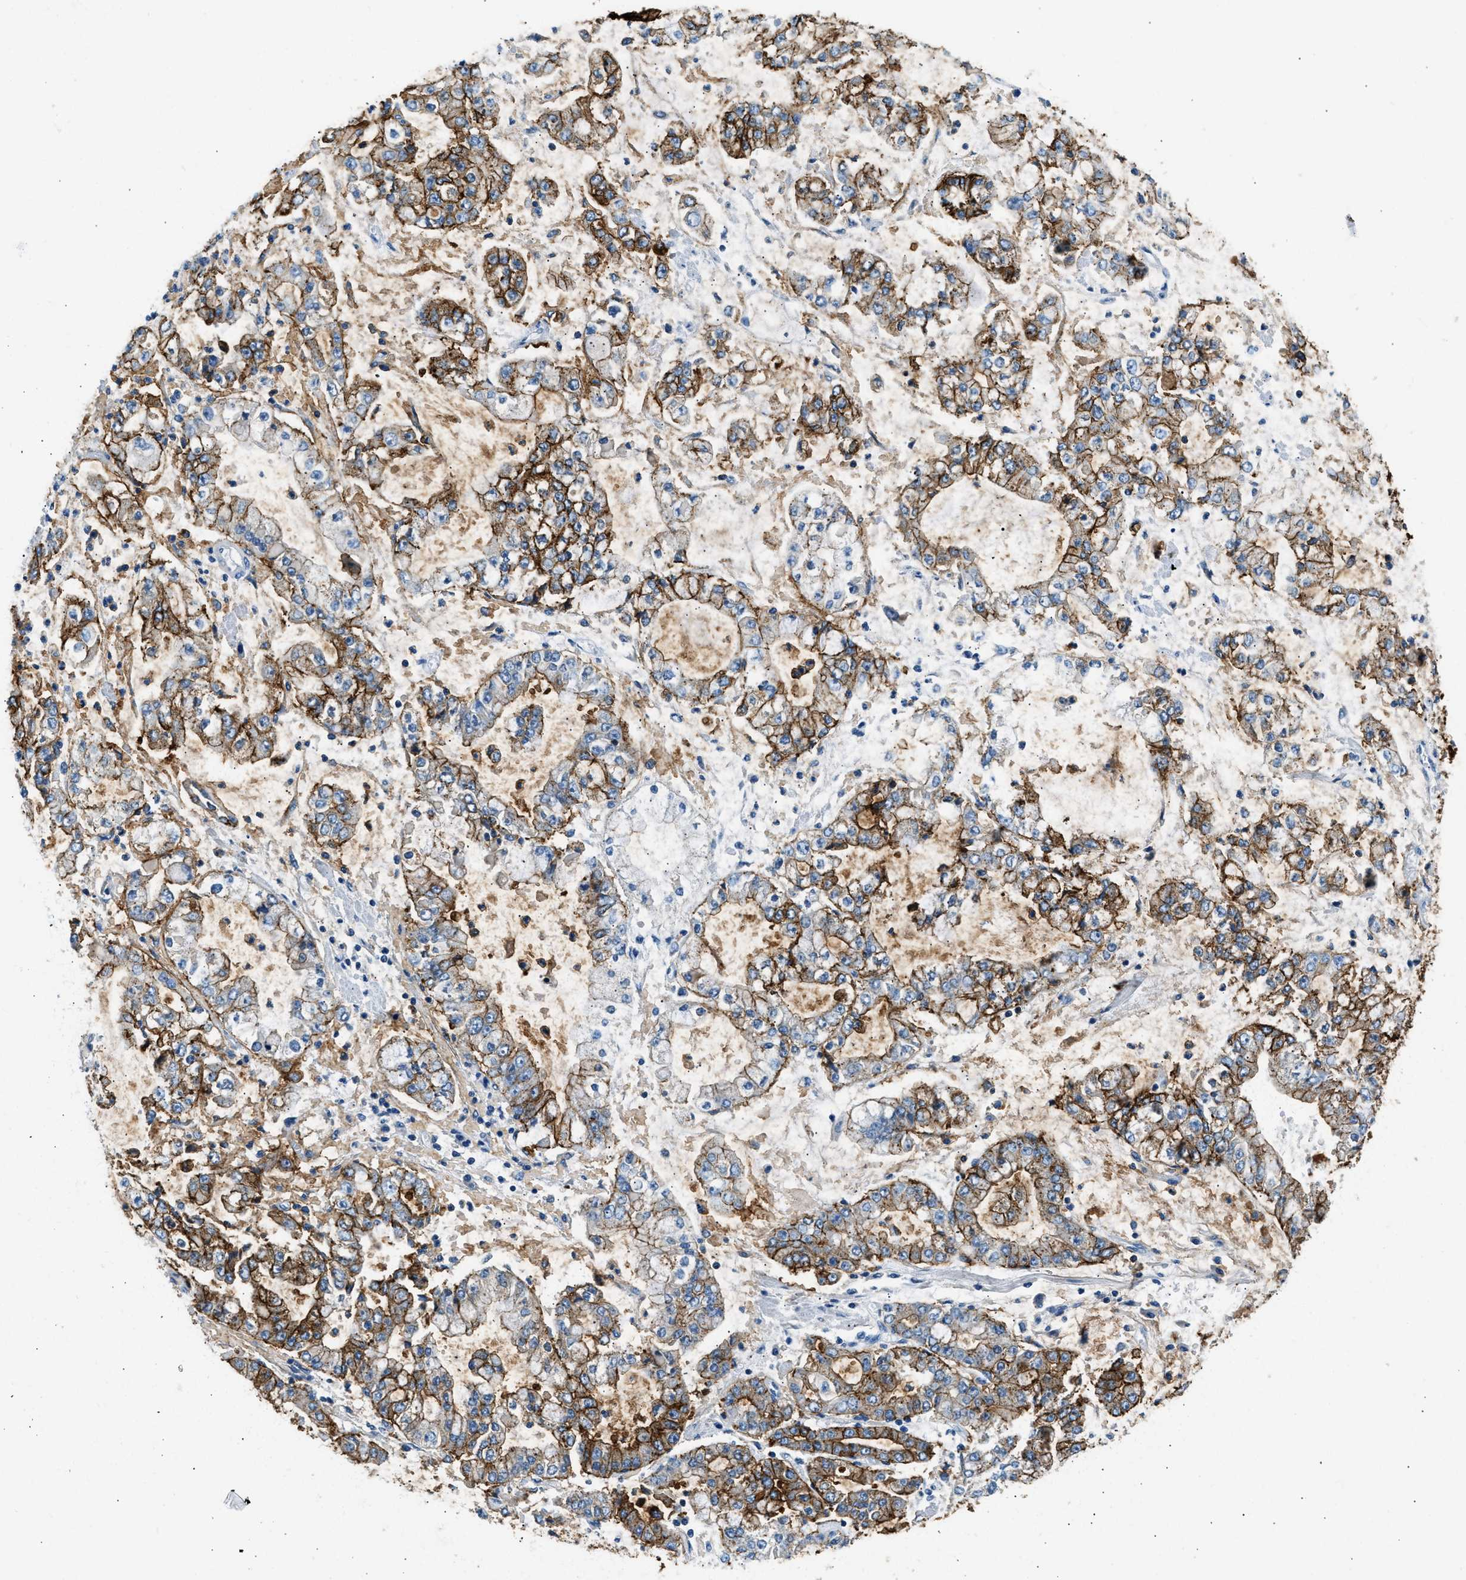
{"staining": {"intensity": "strong", "quantity": ">75%", "location": "cytoplasmic/membranous"}, "tissue": "stomach cancer", "cell_type": "Tumor cells", "image_type": "cancer", "snomed": [{"axis": "morphology", "description": "Adenocarcinoma, NOS"}, {"axis": "topography", "description": "Stomach"}], "caption": "An IHC image of tumor tissue is shown. Protein staining in brown labels strong cytoplasmic/membranous positivity in adenocarcinoma (stomach) within tumor cells.", "gene": "CLDN18", "patient": {"sex": "male", "age": 76}}